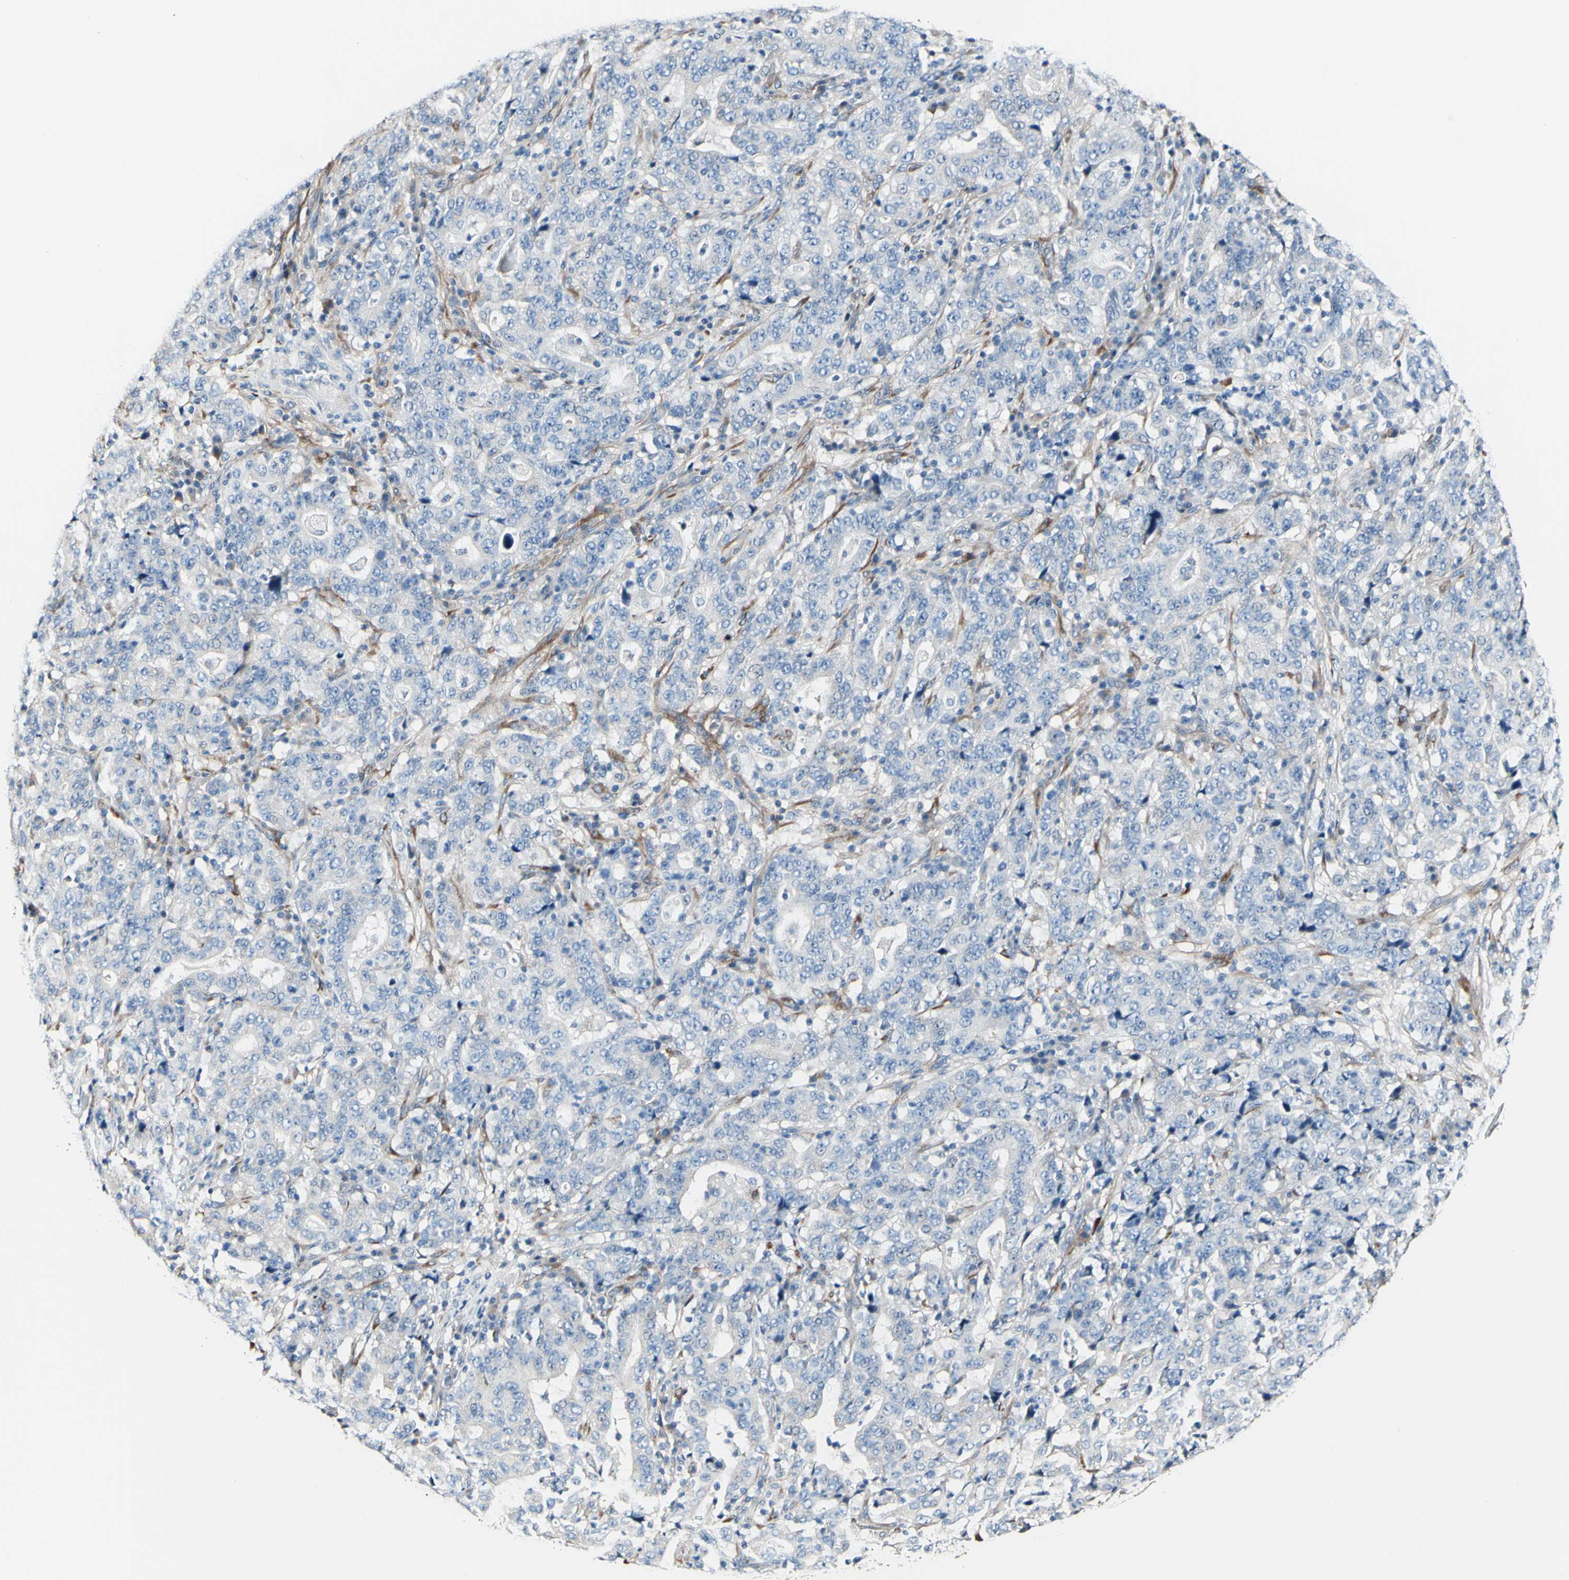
{"staining": {"intensity": "negative", "quantity": "none", "location": "none"}, "tissue": "stomach cancer", "cell_type": "Tumor cells", "image_type": "cancer", "snomed": [{"axis": "morphology", "description": "Normal tissue, NOS"}, {"axis": "morphology", "description": "Adenocarcinoma, NOS"}, {"axis": "topography", "description": "Stomach, upper"}, {"axis": "topography", "description": "Stomach"}], "caption": "Tumor cells show no significant protein staining in stomach adenocarcinoma.", "gene": "COL6A3", "patient": {"sex": "male", "age": 59}}